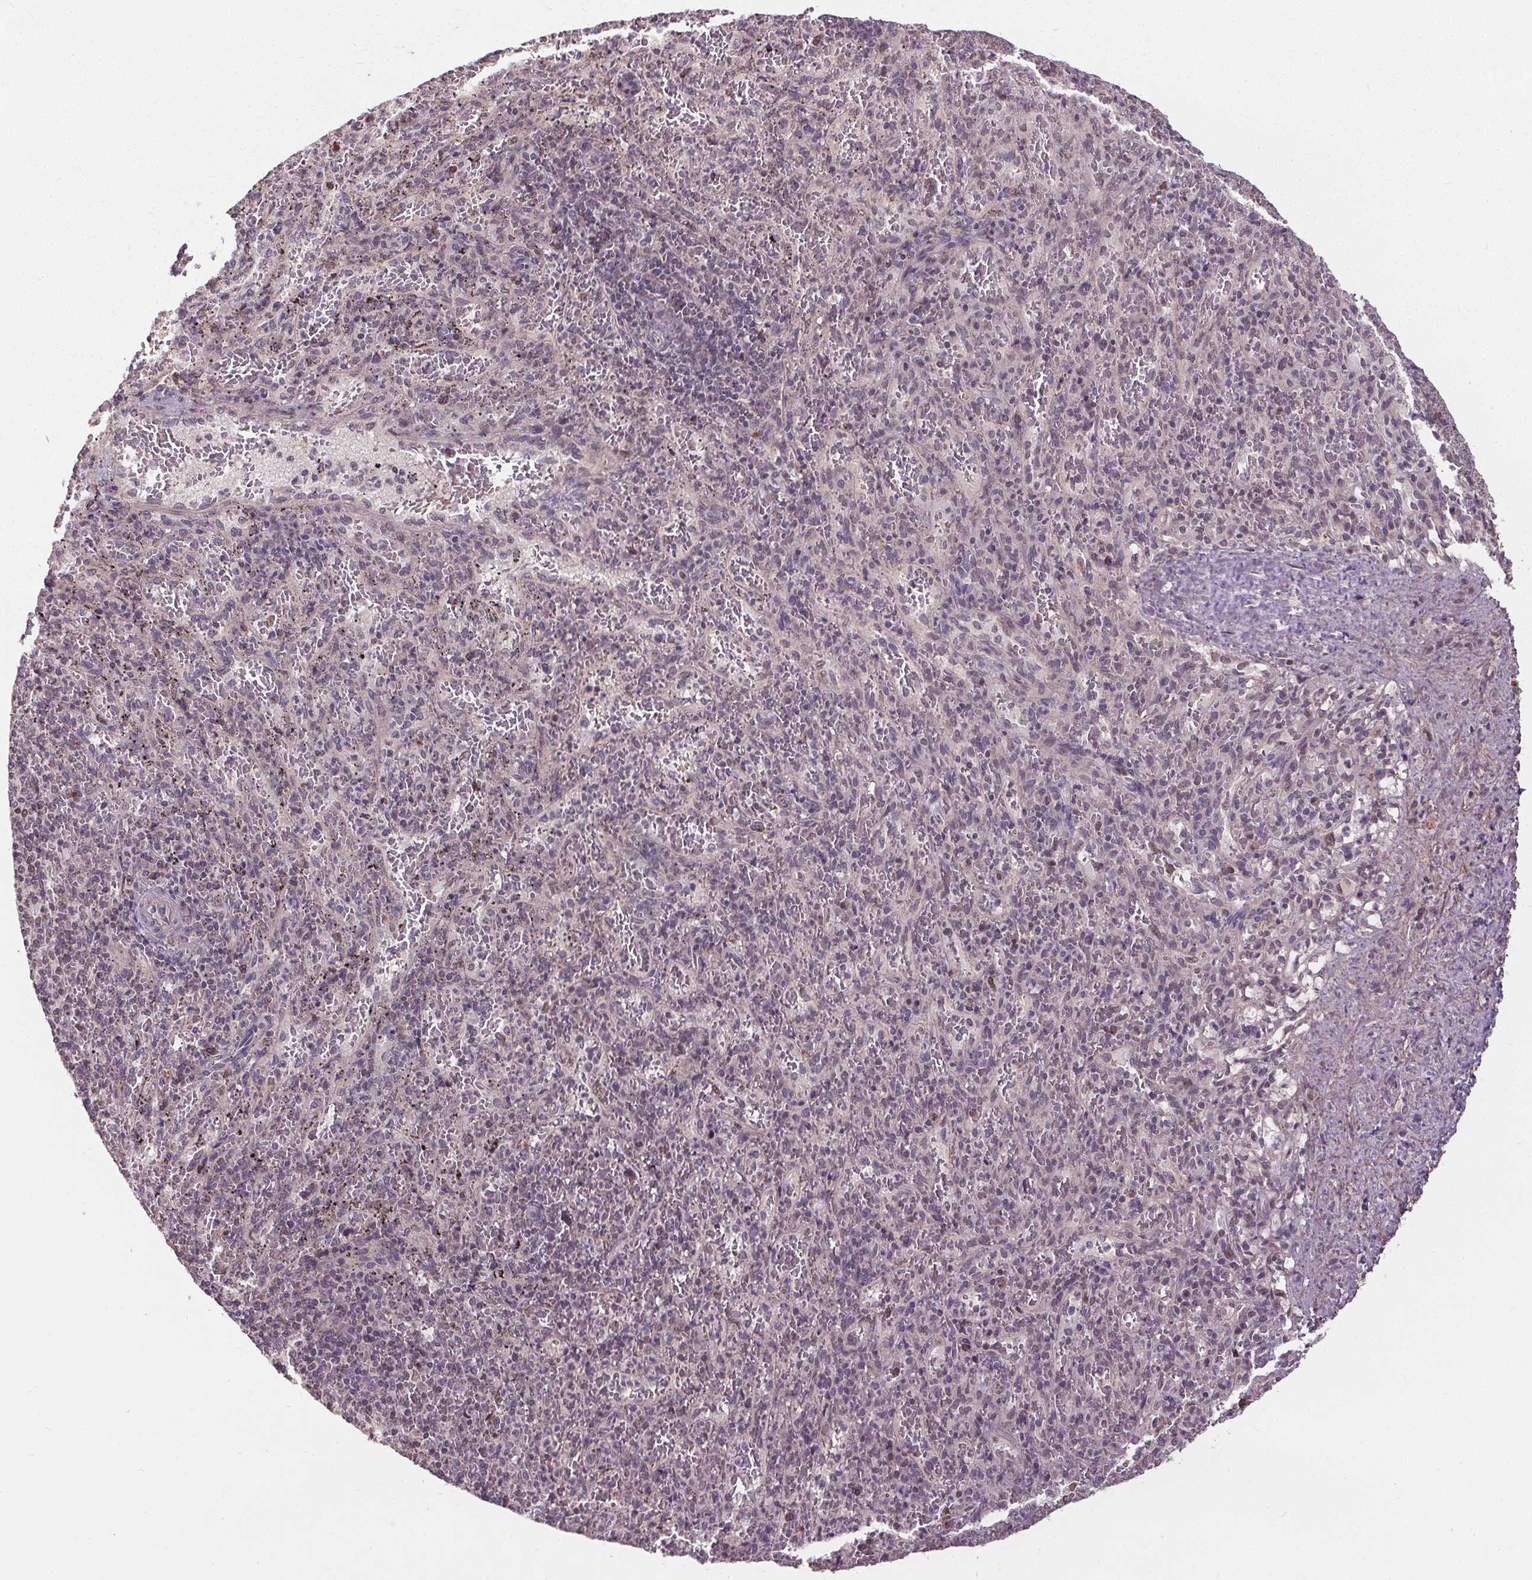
{"staining": {"intensity": "negative", "quantity": "none", "location": "none"}, "tissue": "spleen", "cell_type": "Cells in red pulp", "image_type": "normal", "snomed": [{"axis": "morphology", "description": "Normal tissue, NOS"}, {"axis": "topography", "description": "Spleen"}], "caption": "Spleen was stained to show a protein in brown. There is no significant staining in cells in red pulp. (Stains: DAB (3,3'-diaminobenzidine) IHC with hematoxylin counter stain, Microscopy: brightfield microscopy at high magnification).", "gene": "KIAA0232", "patient": {"sex": "male", "age": 57}}